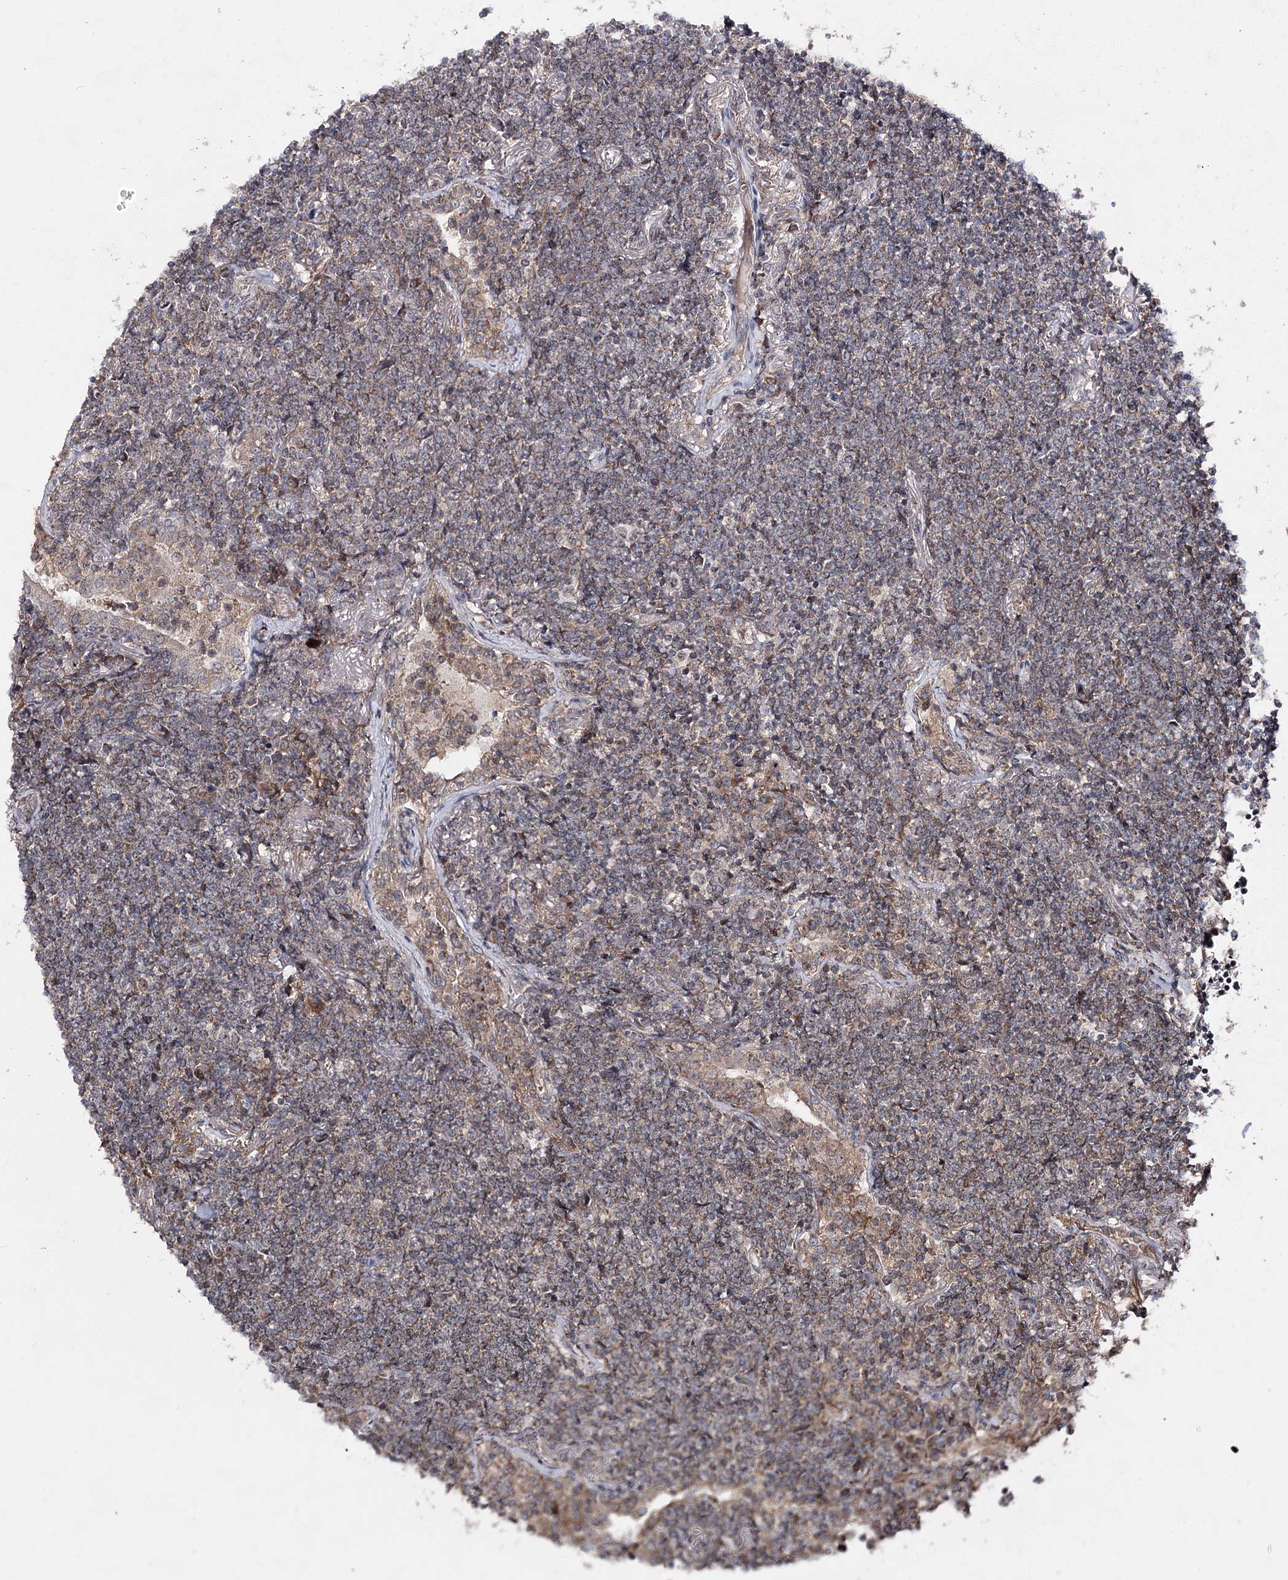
{"staining": {"intensity": "moderate", "quantity": ">75%", "location": "cytoplasmic/membranous"}, "tissue": "lymphoma", "cell_type": "Tumor cells", "image_type": "cancer", "snomed": [{"axis": "morphology", "description": "Malignant lymphoma, non-Hodgkin's type, Low grade"}, {"axis": "topography", "description": "Lung"}], "caption": "A micrograph of low-grade malignant lymphoma, non-Hodgkin's type stained for a protein shows moderate cytoplasmic/membranous brown staining in tumor cells. (IHC, brightfield microscopy, high magnification).", "gene": "MINDY3", "patient": {"sex": "female", "age": 71}}